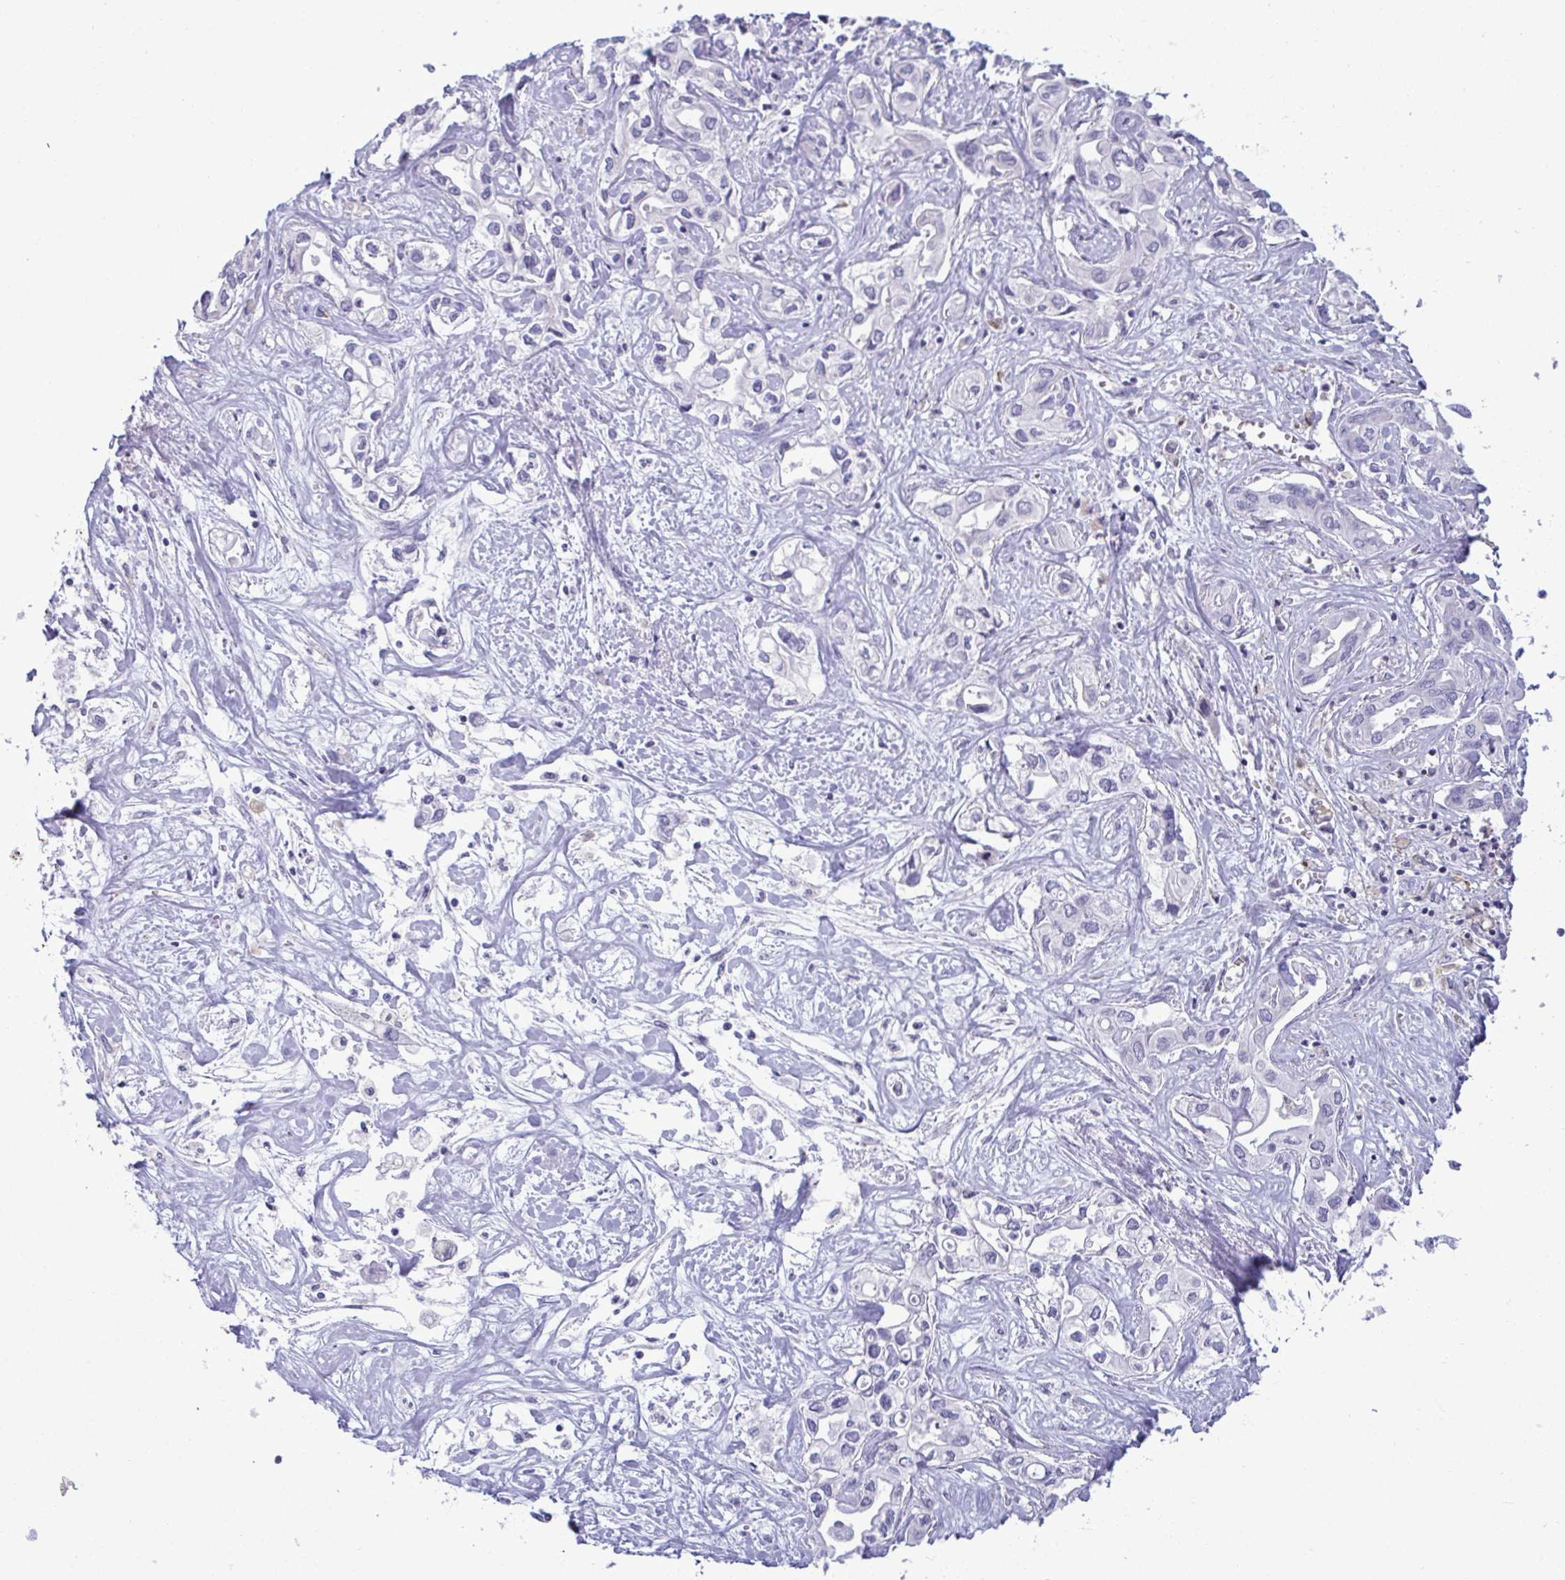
{"staining": {"intensity": "negative", "quantity": "none", "location": "none"}, "tissue": "liver cancer", "cell_type": "Tumor cells", "image_type": "cancer", "snomed": [{"axis": "morphology", "description": "Cholangiocarcinoma"}, {"axis": "topography", "description": "Liver"}], "caption": "DAB immunohistochemical staining of cholangiocarcinoma (liver) reveals no significant staining in tumor cells. (Stains: DAB IHC with hematoxylin counter stain, Microscopy: brightfield microscopy at high magnification).", "gene": "RGPD5", "patient": {"sex": "female", "age": 64}}